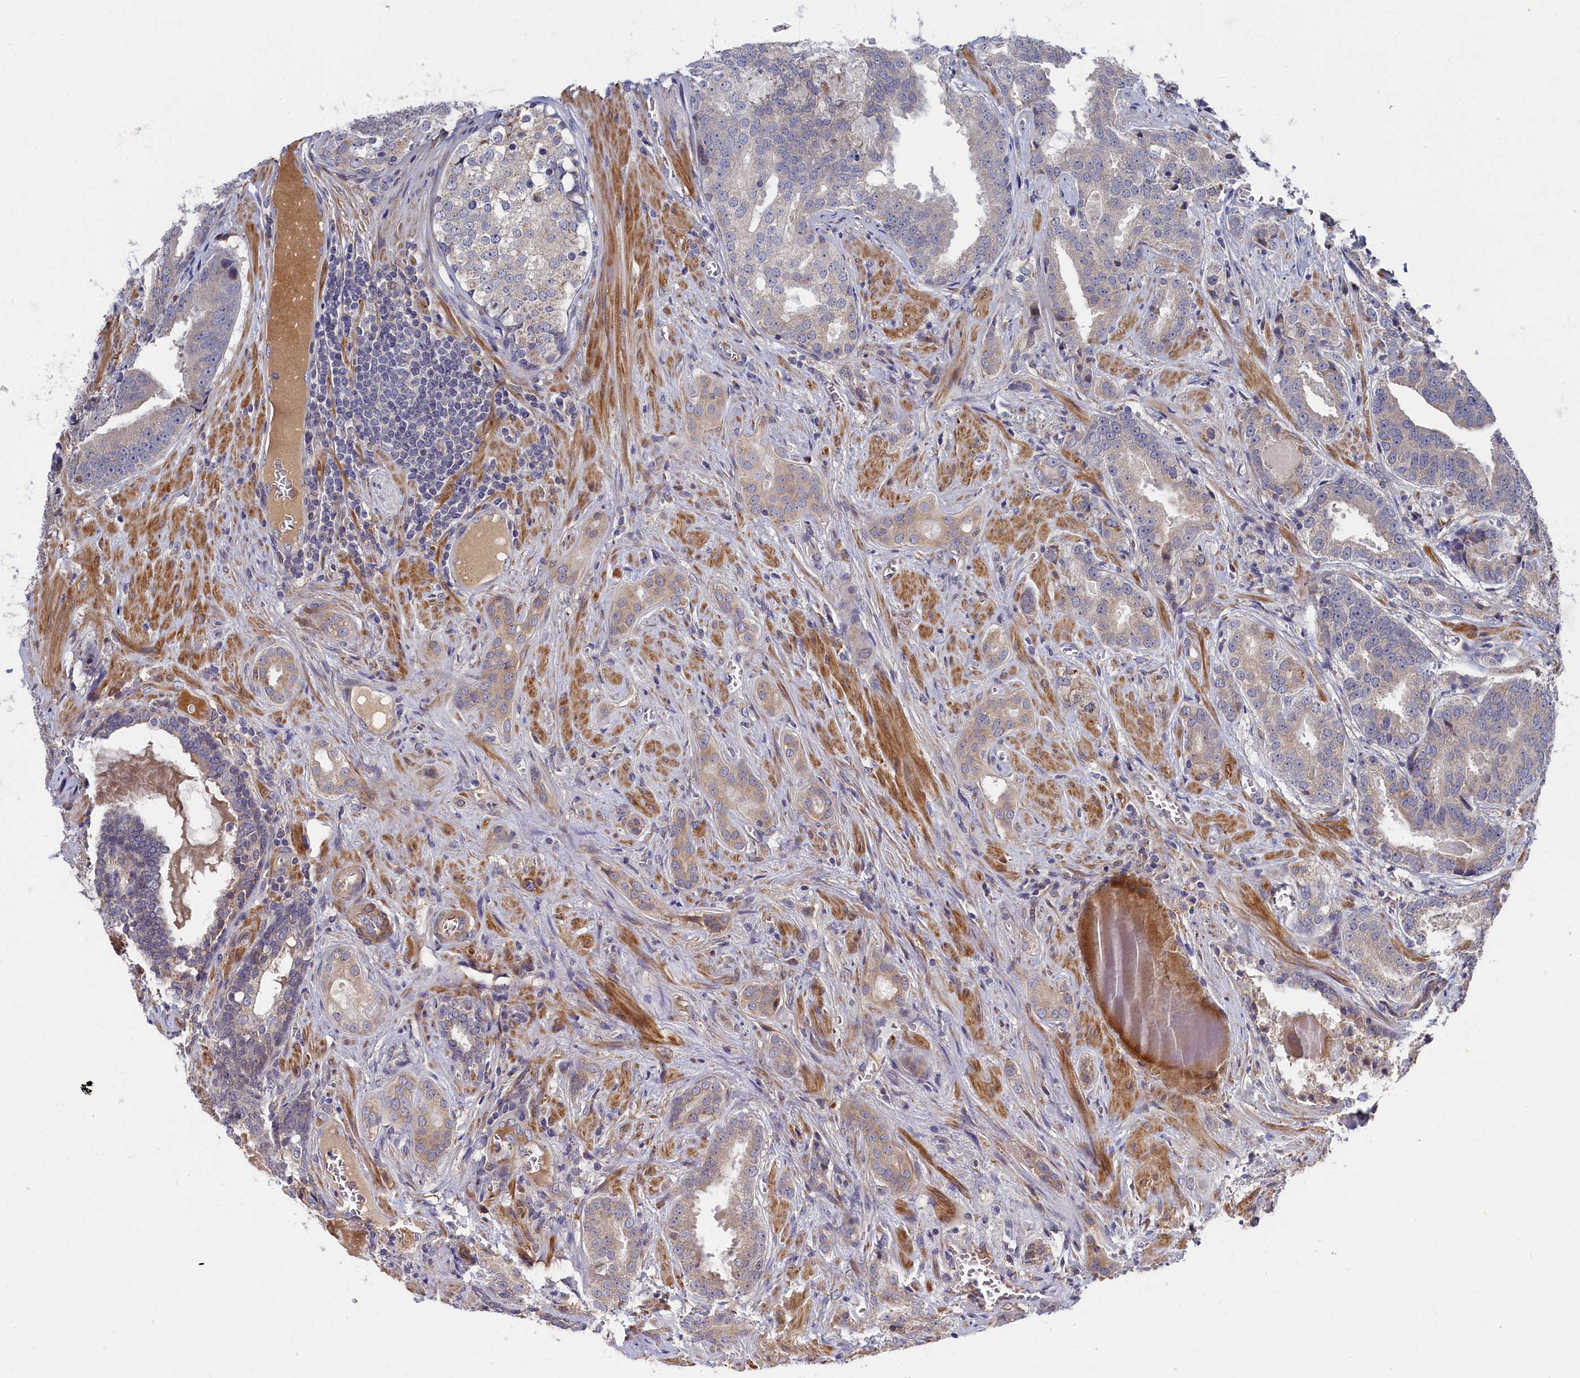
{"staining": {"intensity": "weak", "quantity": "25%-75%", "location": "cytoplasmic/membranous"}, "tissue": "prostate cancer", "cell_type": "Tumor cells", "image_type": "cancer", "snomed": [{"axis": "morphology", "description": "Adenocarcinoma, High grade"}, {"axis": "topography", "description": "Prostate"}], "caption": "High-grade adenocarcinoma (prostate) was stained to show a protein in brown. There is low levels of weak cytoplasmic/membranous staining in about 25%-75% of tumor cells.", "gene": "CYB5D2", "patient": {"sex": "male", "age": 55}}